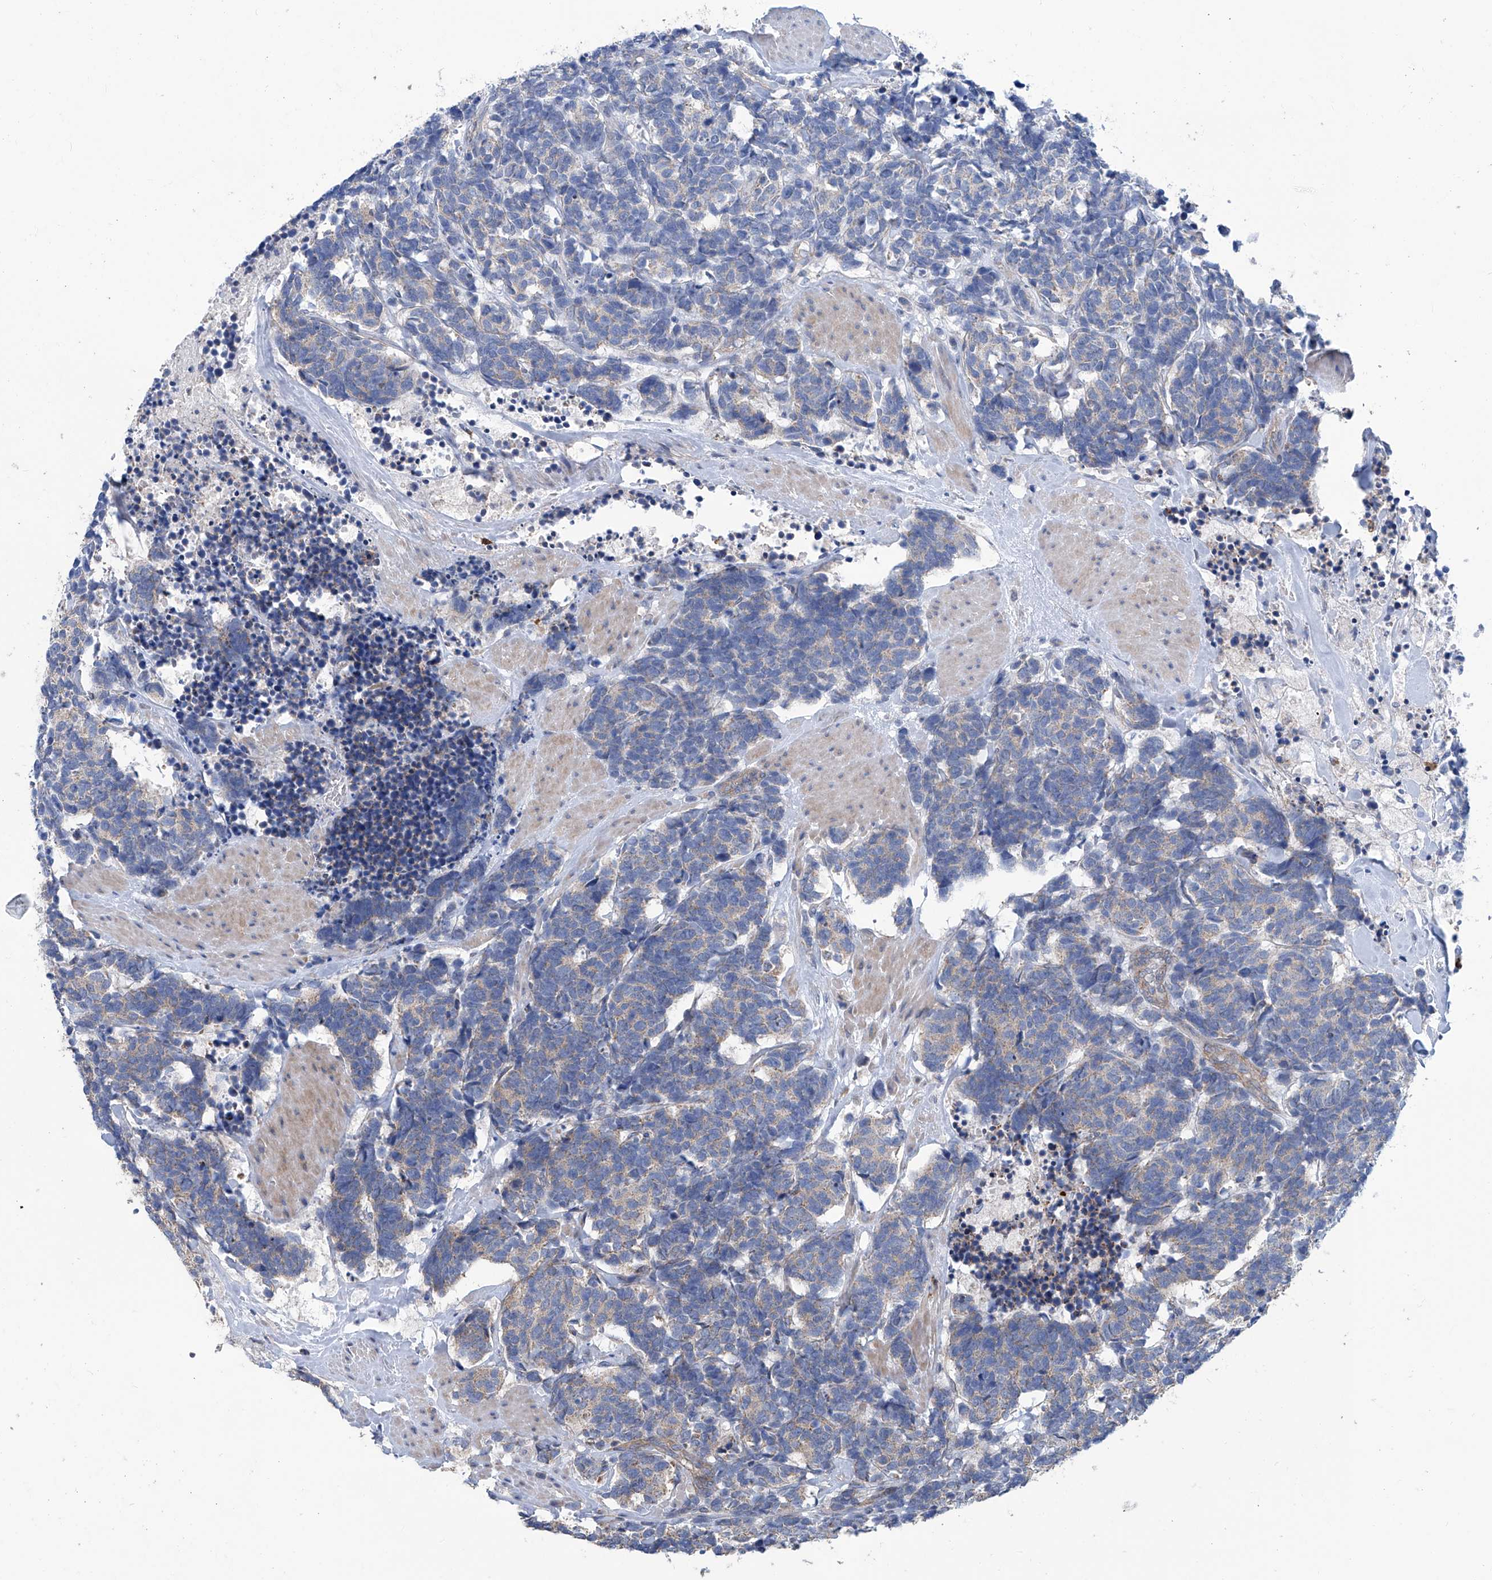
{"staining": {"intensity": "negative", "quantity": "none", "location": "none"}, "tissue": "carcinoid", "cell_type": "Tumor cells", "image_type": "cancer", "snomed": [{"axis": "morphology", "description": "Carcinoma, NOS"}, {"axis": "morphology", "description": "Carcinoid, malignant, NOS"}, {"axis": "topography", "description": "Urinary bladder"}], "caption": "Carcinoid (malignant) stained for a protein using immunohistochemistry (IHC) reveals no expression tumor cells.", "gene": "EIF2D", "patient": {"sex": "male", "age": 57}}